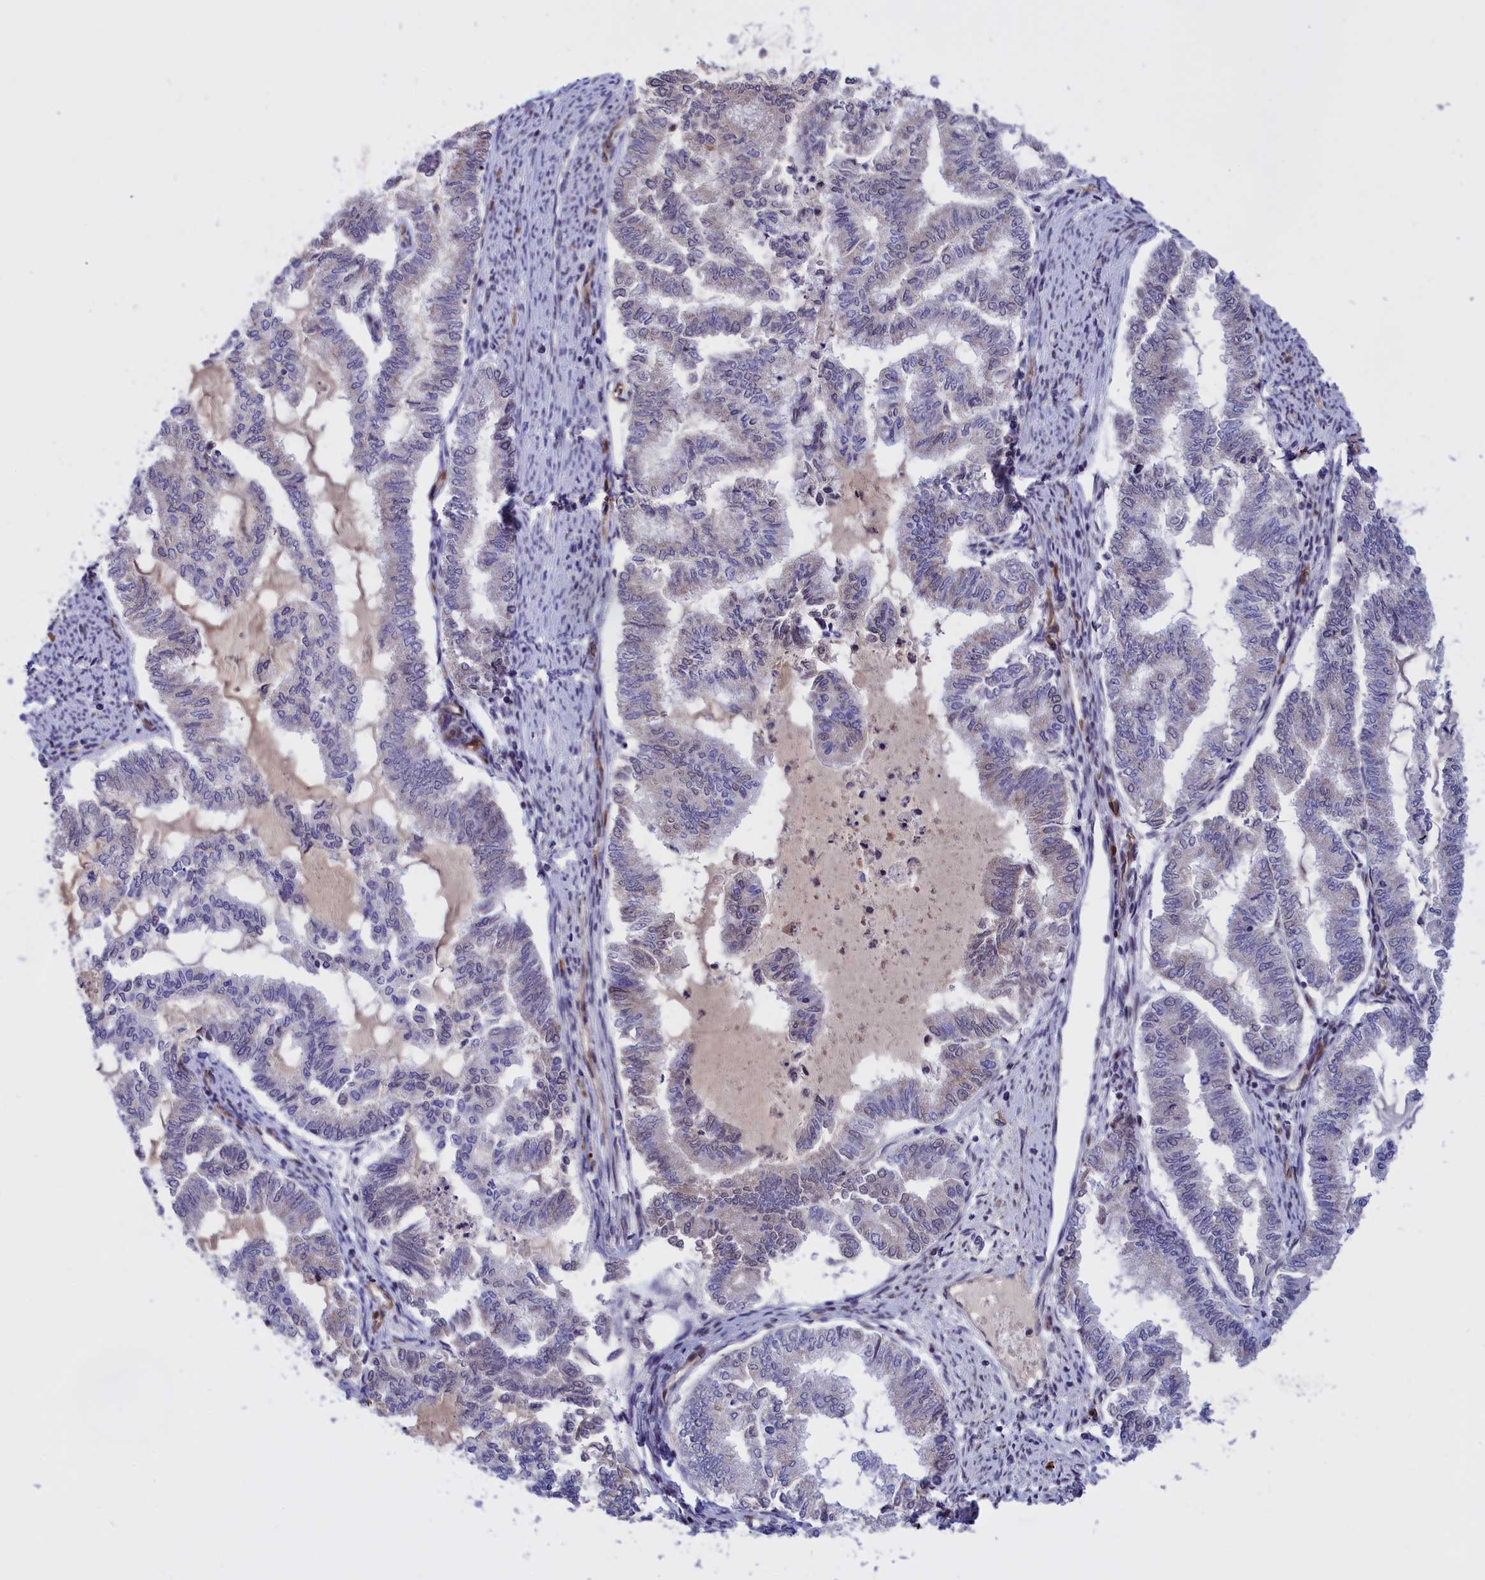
{"staining": {"intensity": "negative", "quantity": "none", "location": "none"}, "tissue": "endometrial cancer", "cell_type": "Tumor cells", "image_type": "cancer", "snomed": [{"axis": "morphology", "description": "Adenocarcinoma, NOS"}, {"axis": "topography", "description": "Endometrium"}], "caption": "This image is of endometrial adenocarcinoma stained with IHC to label a protein in brown with the nuclei are counter-stained blue. There is no positivity in tumor cells.", "gene": "MPND", "patient": {"sex": "female", "age": 79}}